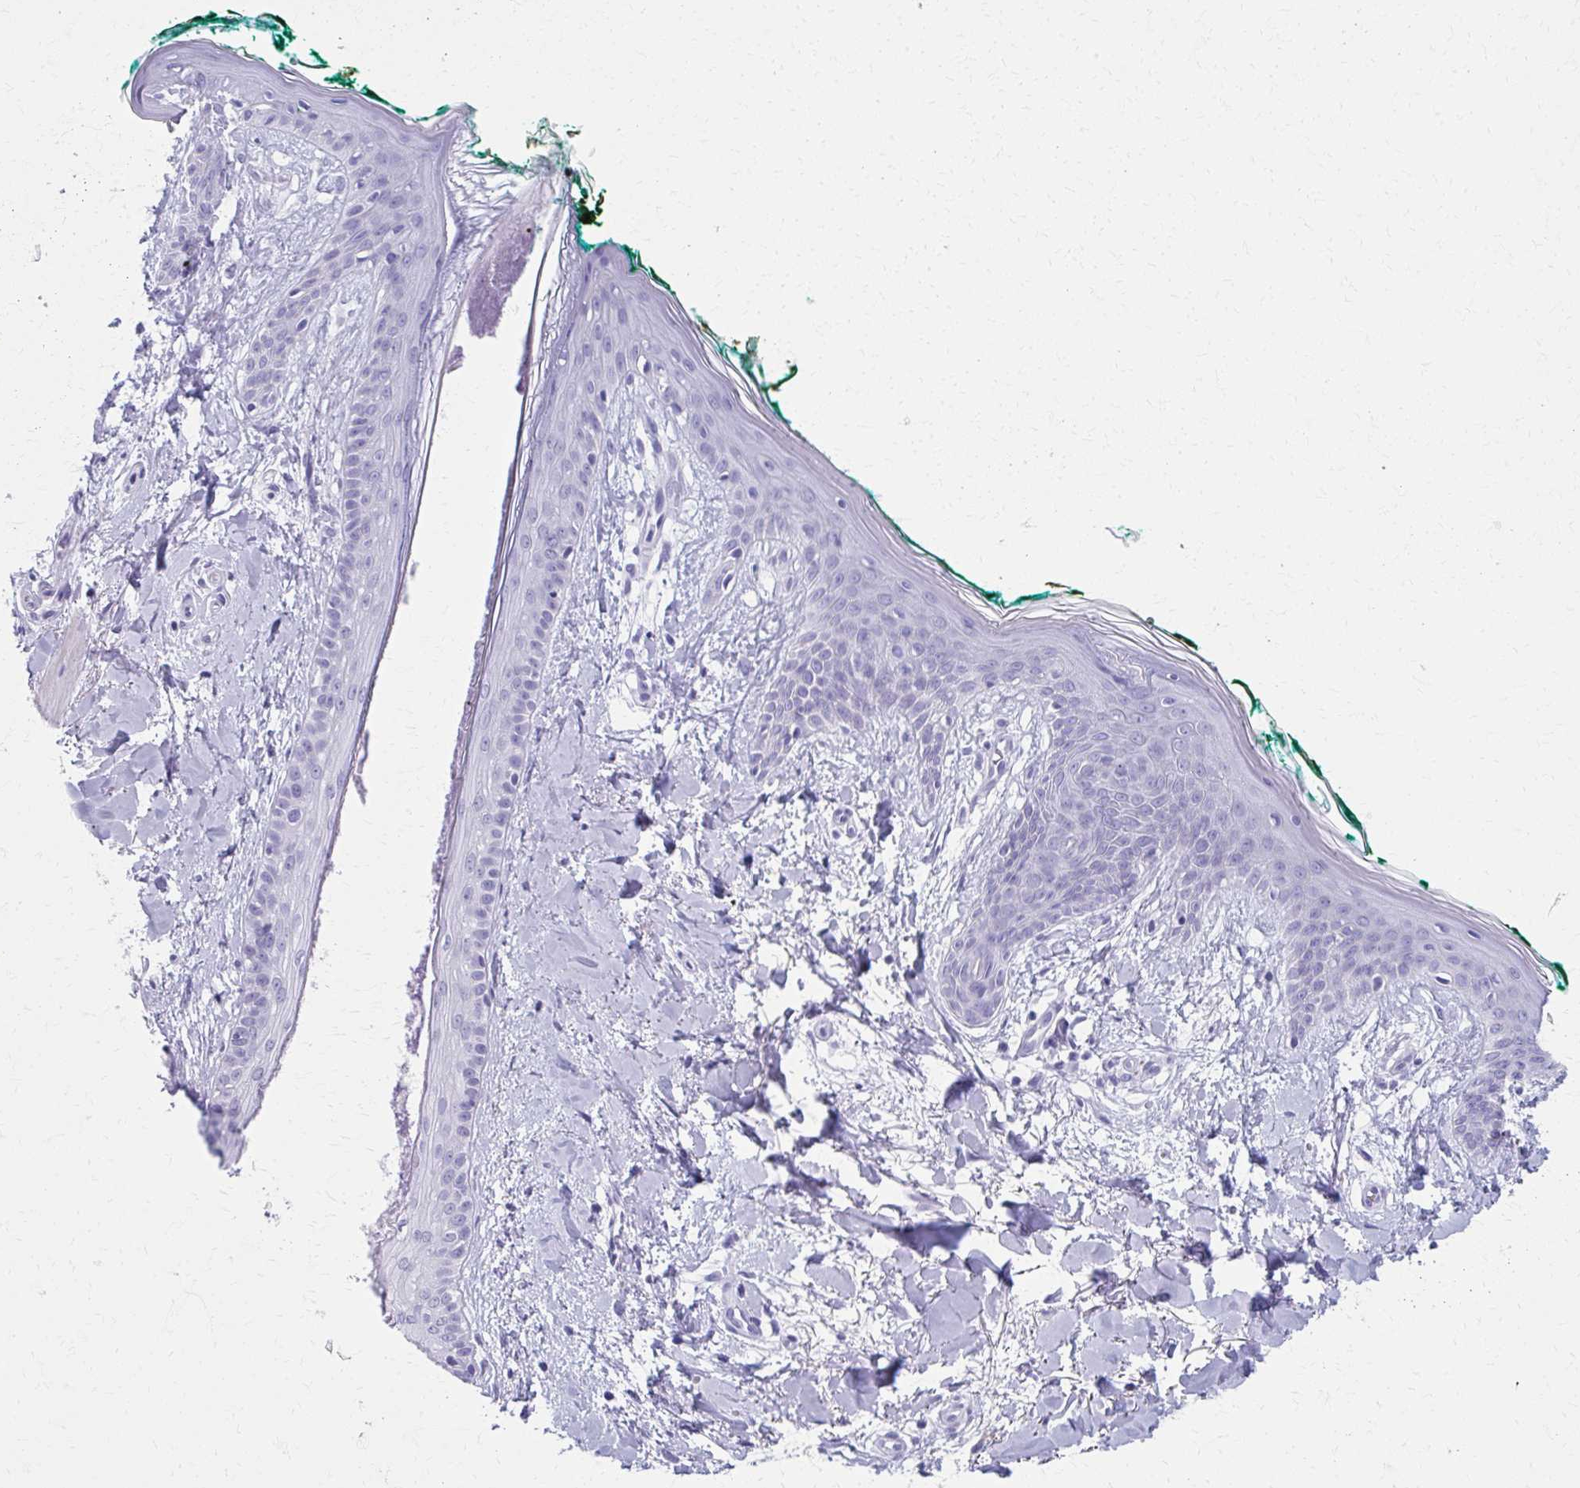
{"staining": {"intensity": "negative", "quantity": "none", "location": "none"}, "tissue": "skin", "cell_type": "Fibroblasts", "image_type": "normal", "snomed": [{"axis": "morphology", "description": "Normal tissue, NOS"}, {"axis": "topography", "description": "Skin"}], "caption": "The immunohistochemistry (IHC) histopathology image has no significant expression in fibroblasts of skin. (IHC, brightfield microscopy, high magnification).", "gene": "MPLKIP", "patient": {"sex": "female", "age": 34}}